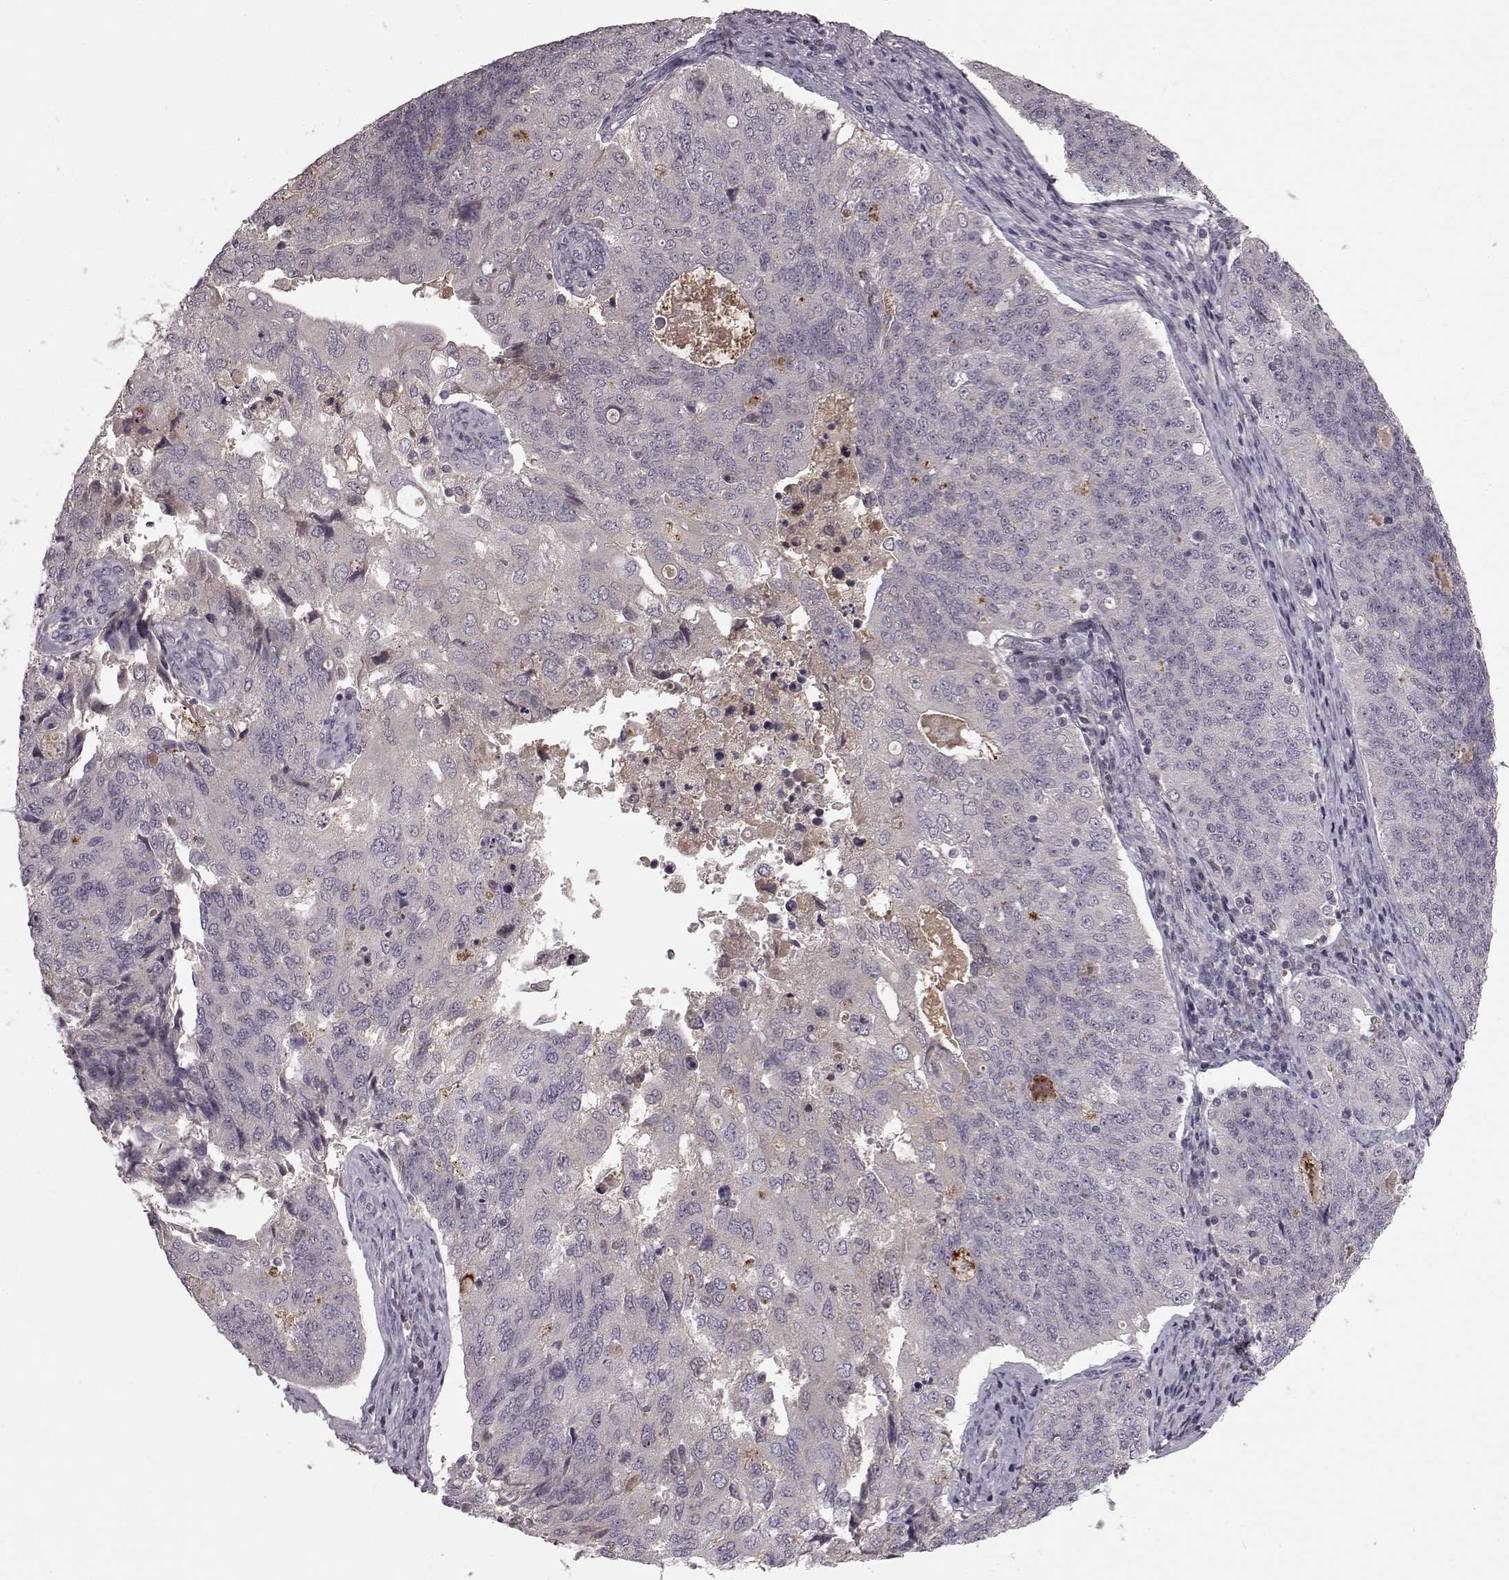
{"staining": {"intensity": "negative", "quantity": "none", "location": "none"}, "tissue": "endometrial cancer", "cell_type": "Tumor cells", "image_type": "cancer", "snomed": [{"axis": "morphology", "description": "Adenocarcinoma, NOS"}, {"axis": "topography", "description": "Endometrium"}], "caption": "Immunohistochemistry (IHC) micrograph of adenocarcinoma (endometrial) stained for a protein (brown), which exhibits no expression in tumor cells.", "gene": "SLC22A18", "patient": {"sex": "female", "age": 43}}